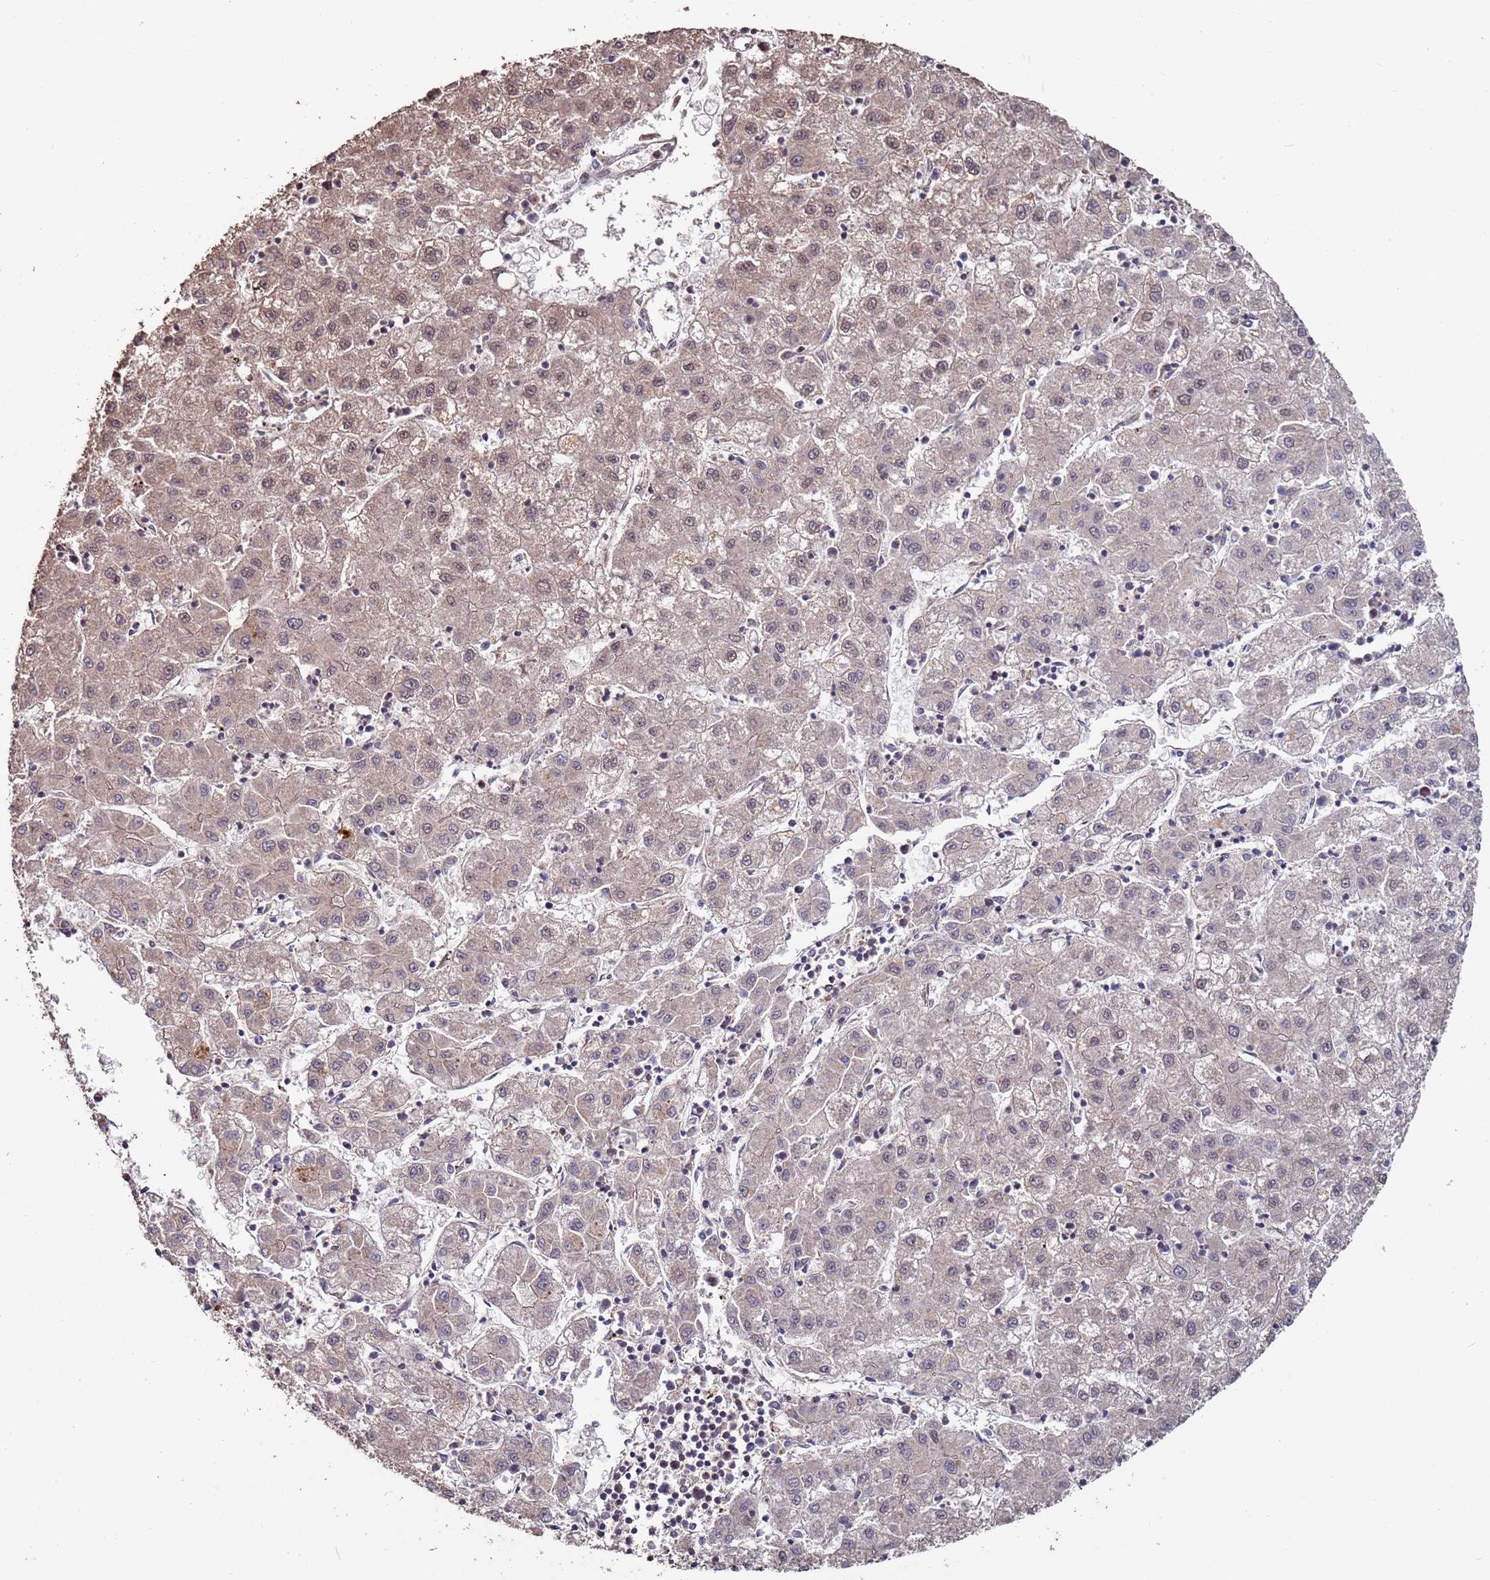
{"staining": {"intensity": "weak", "quantity": "25%-75%", "location": "cytoplasmic/membranous,nuclear"}, "tissue": "liver cancer", "cell_type": "Tumor cells", "image_type": "cancer", "snomed": [{"axis": "morphology", "description": "Carcinoma, Hepatocellular, NOS"}, {"axis": "topography", "description": "Liver"}], "caption": "Immunohistochemical staining of human liver hepatocellular carcinoma shows weak cytoplasmic/membranous and nuclear protein expression in approximately 25%-75% of tumor cells. Nuclei are stained in blue.", "gene": "PRR7", "patient": {"sex": "male", "age": 72}}